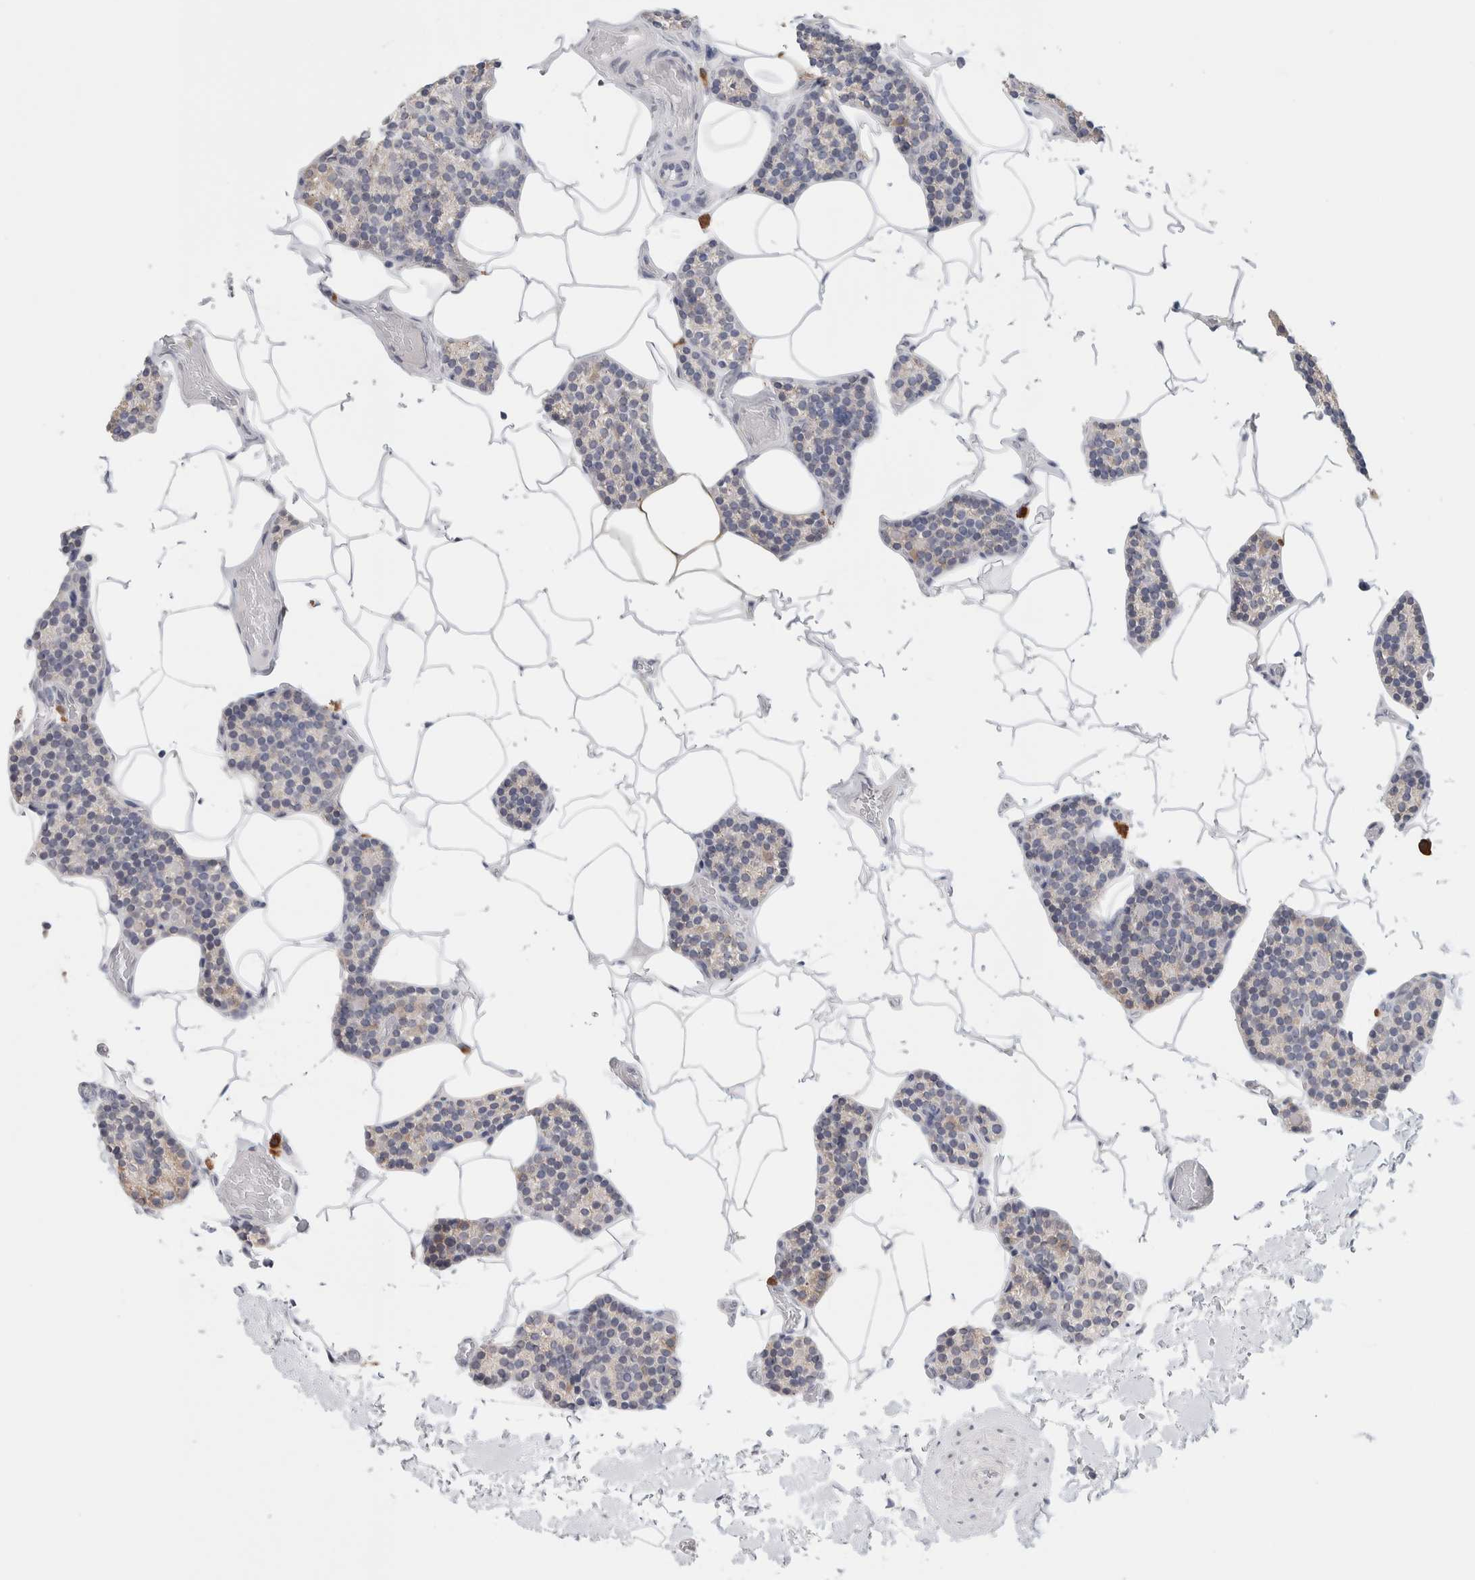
{"staining": {"intensity": "negative", "quantity": "none", "location": "none"}, "tissue": "parathyroid gland", "cell_type": "Glandular cells", "image_type": "normal", "snomed": [{"axis": "morphology", "description": "Normal tissue, NOS"}, {"axis": "topography", "description": "Parathyroid gland"}], "caption": "Parathyroid gland was stained to show a protein in brown. There is no significant staining in glandular cells. The staining was performed using DAB to visualize the protein expression in brown, while the nuclei were stained in blue with hematoxylin (Magnification: 20x).", "gene": "SCN2A", "patient": {"sex": "male", "age": 52}}